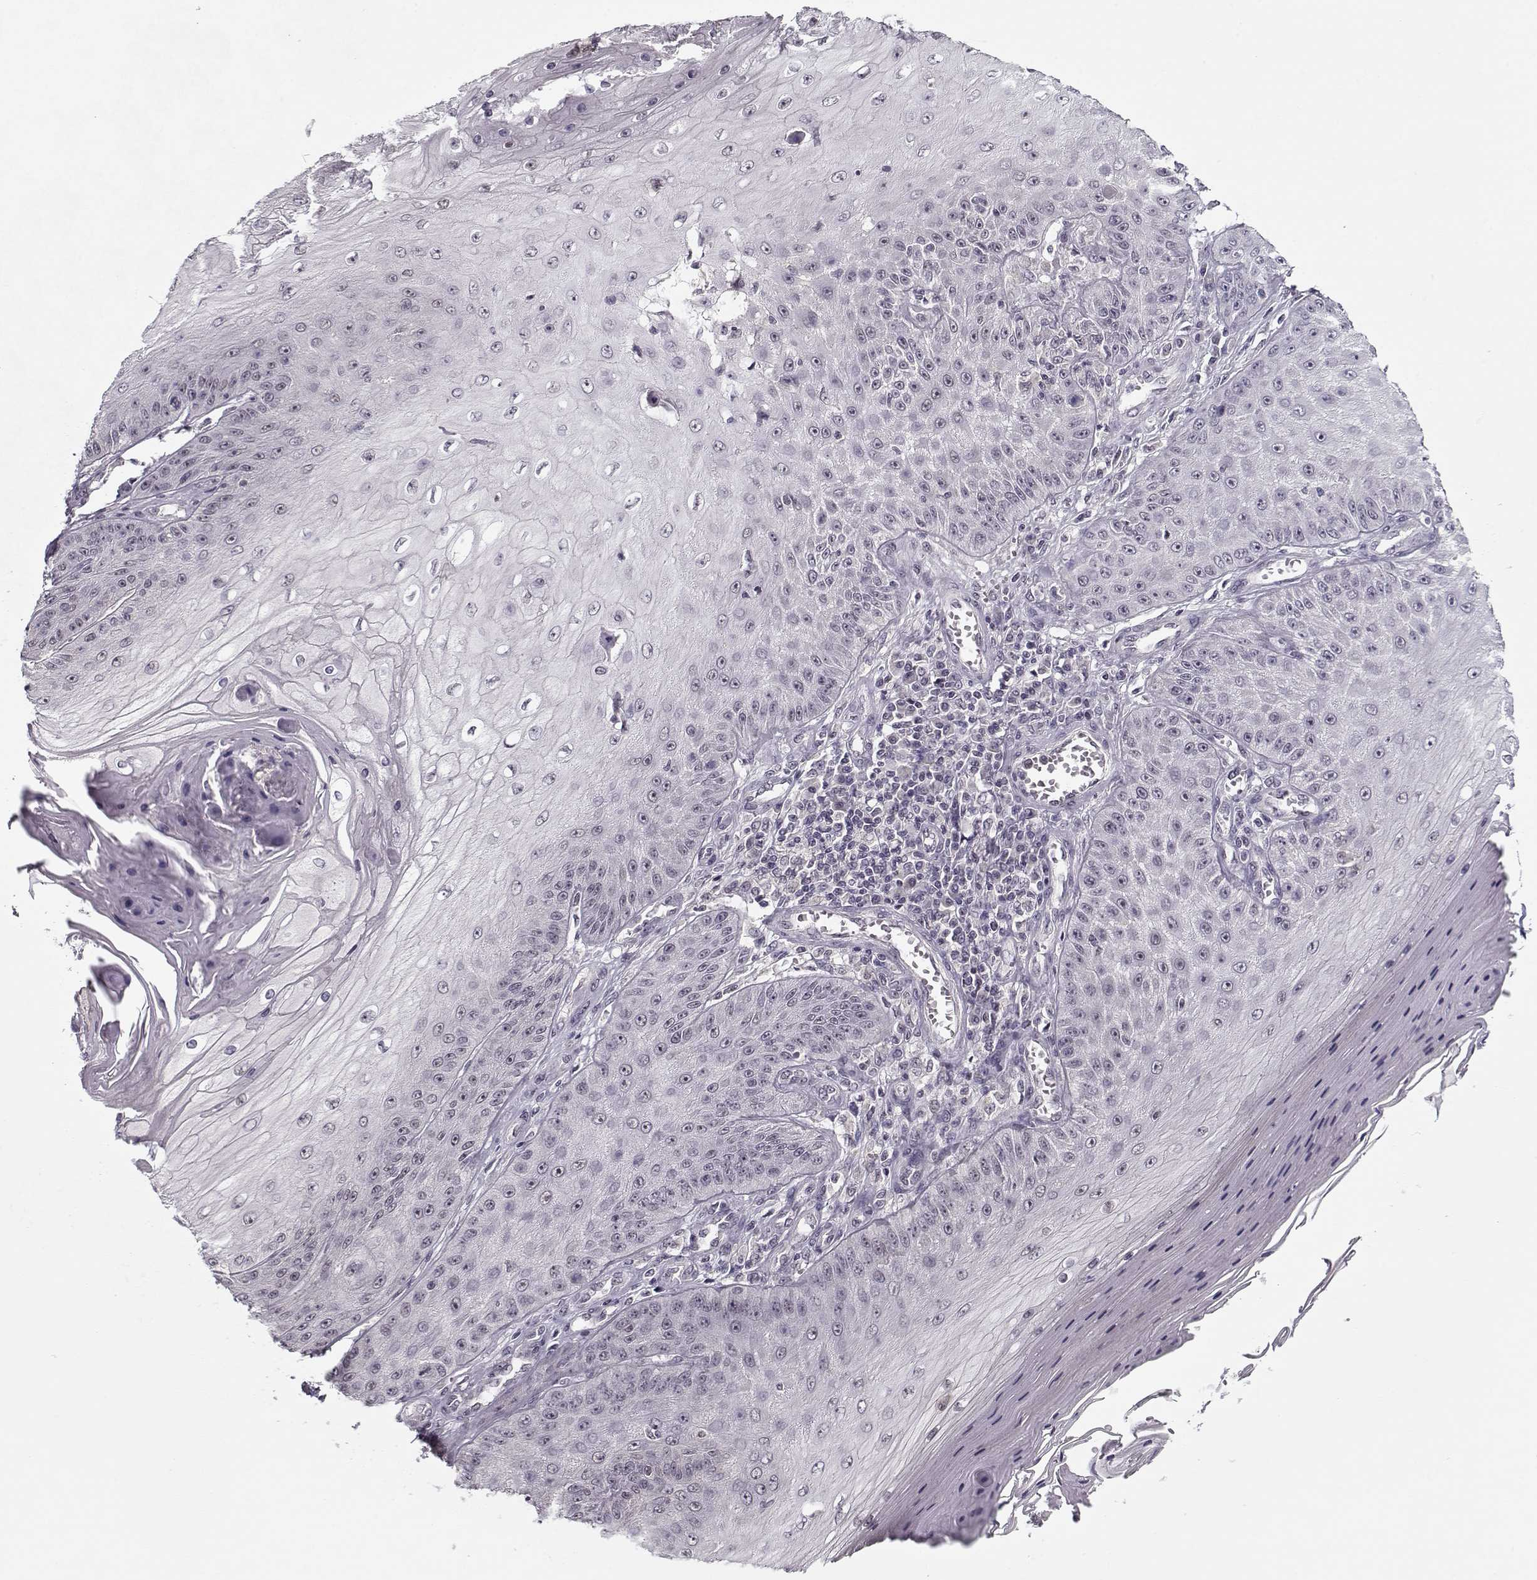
{"staining": {"intensity": "negative", "quantity": "none", "location": "none"}, "tissue": "skin cancer", "cell_type": "Tumor cells", "image_type": "cancer", "snomed": [{"axis": "morphology", "description": "Squamous cell carcinoma, NOS"}, {"axis": "topography", "description": "Skin"}], "caption": "Immunohistochemical staining of skin cancer displays no significant staining in tumor cells. (DAB (3,3'-diaminobenzidine) IHC, high magnification).", "gene": "TESPA1", "patient": {"sex": "male", "age": 70}}